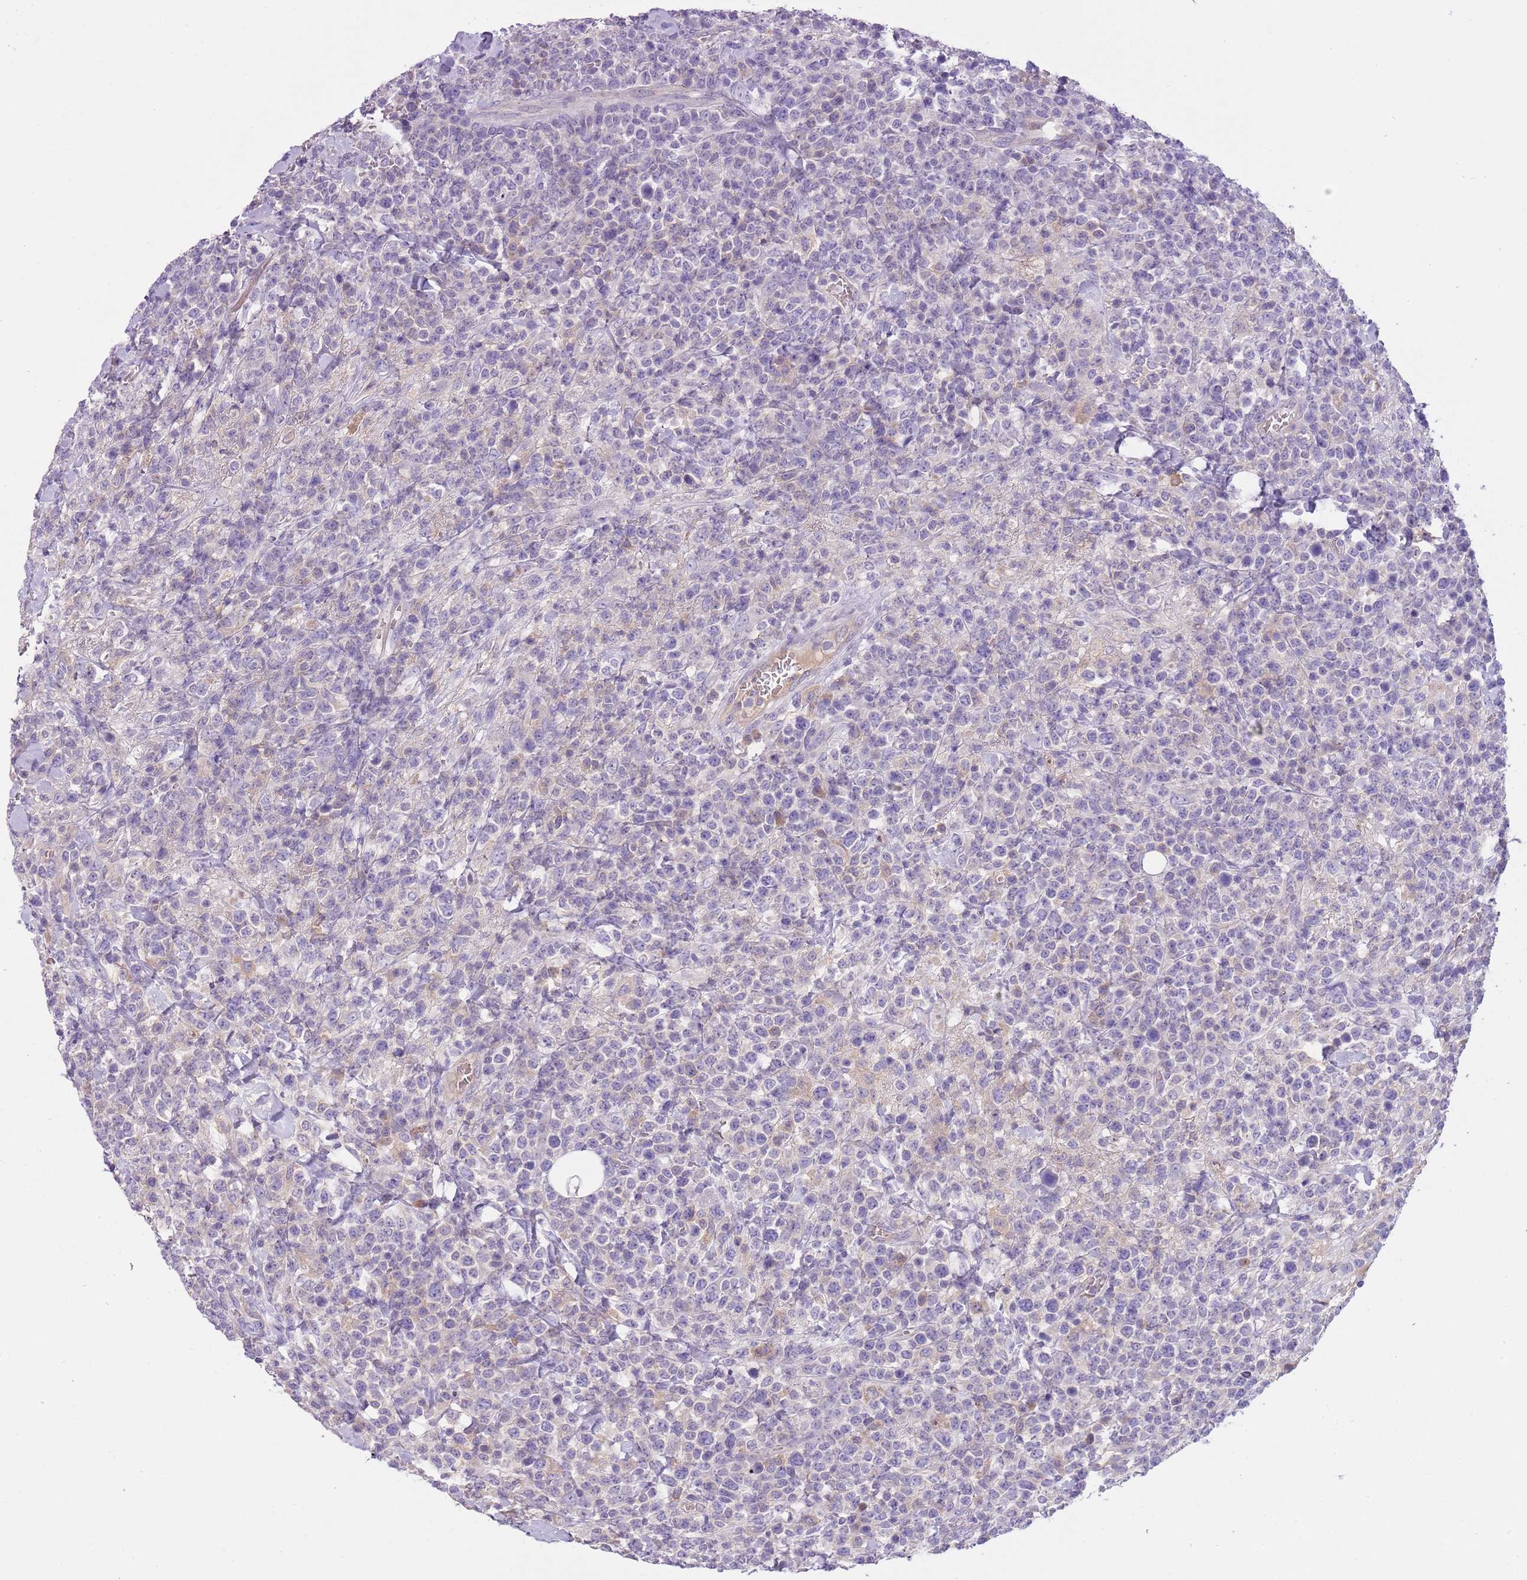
{"staining": {"intensity": "negative", "quantity": "none", "location": "none"}, "tissue": "lymphoma", "cell_type": "Tumor cells", "image_type": "cancer", "snomed": [{"axis": "morphology", "description": "Malignant lymphoma, non-Hodgkin's type, High grade"}, {"axis": "topography", "description": "Colon"}], "caption": "Human malignant lymphoma, non-Hodgkin's type (high-grade) stained for a protein using IHC displays no positivity in tumor cells.", "gene": "HES3", "patient": {"sex": "female", "age": 53}}